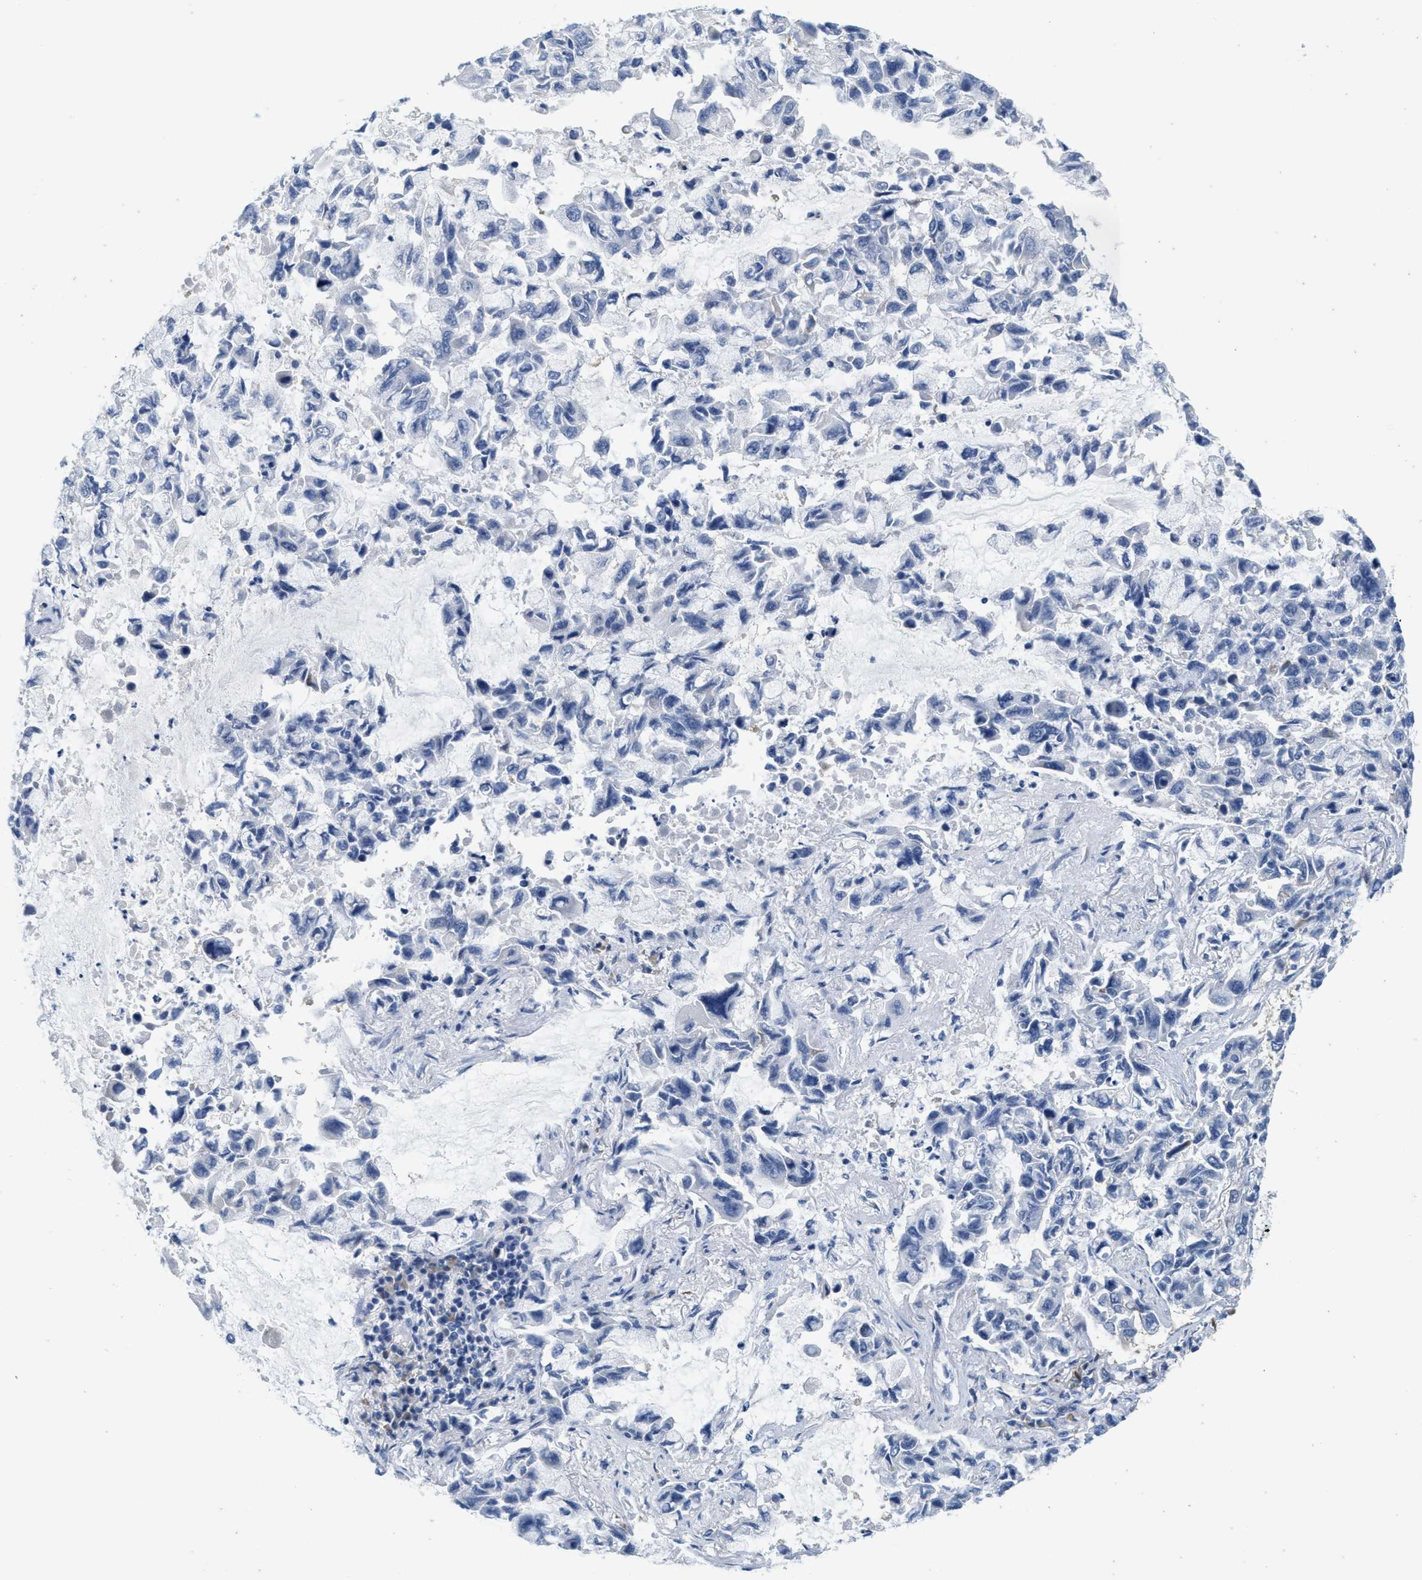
{"staining": {"intensity": "negative", "quantity": "none", "location": "none"}, "tissue": "lung cancer", "cell_type": "Tumor cells", "image_type": "cancer", "snomed": [{"axis": "morphology", "description": "Adenocarcinoma, NOS"}, {"axis": "topography", "description": "Lung"}], "caption": "An immunohistochemistry (IHC) image of lung adenocarcinoma is shown. There is no staining in tumor cells of lung adenocarcinoma.", "gene": "ABCB11", "patient": {"sex": "male", "age": 64}}